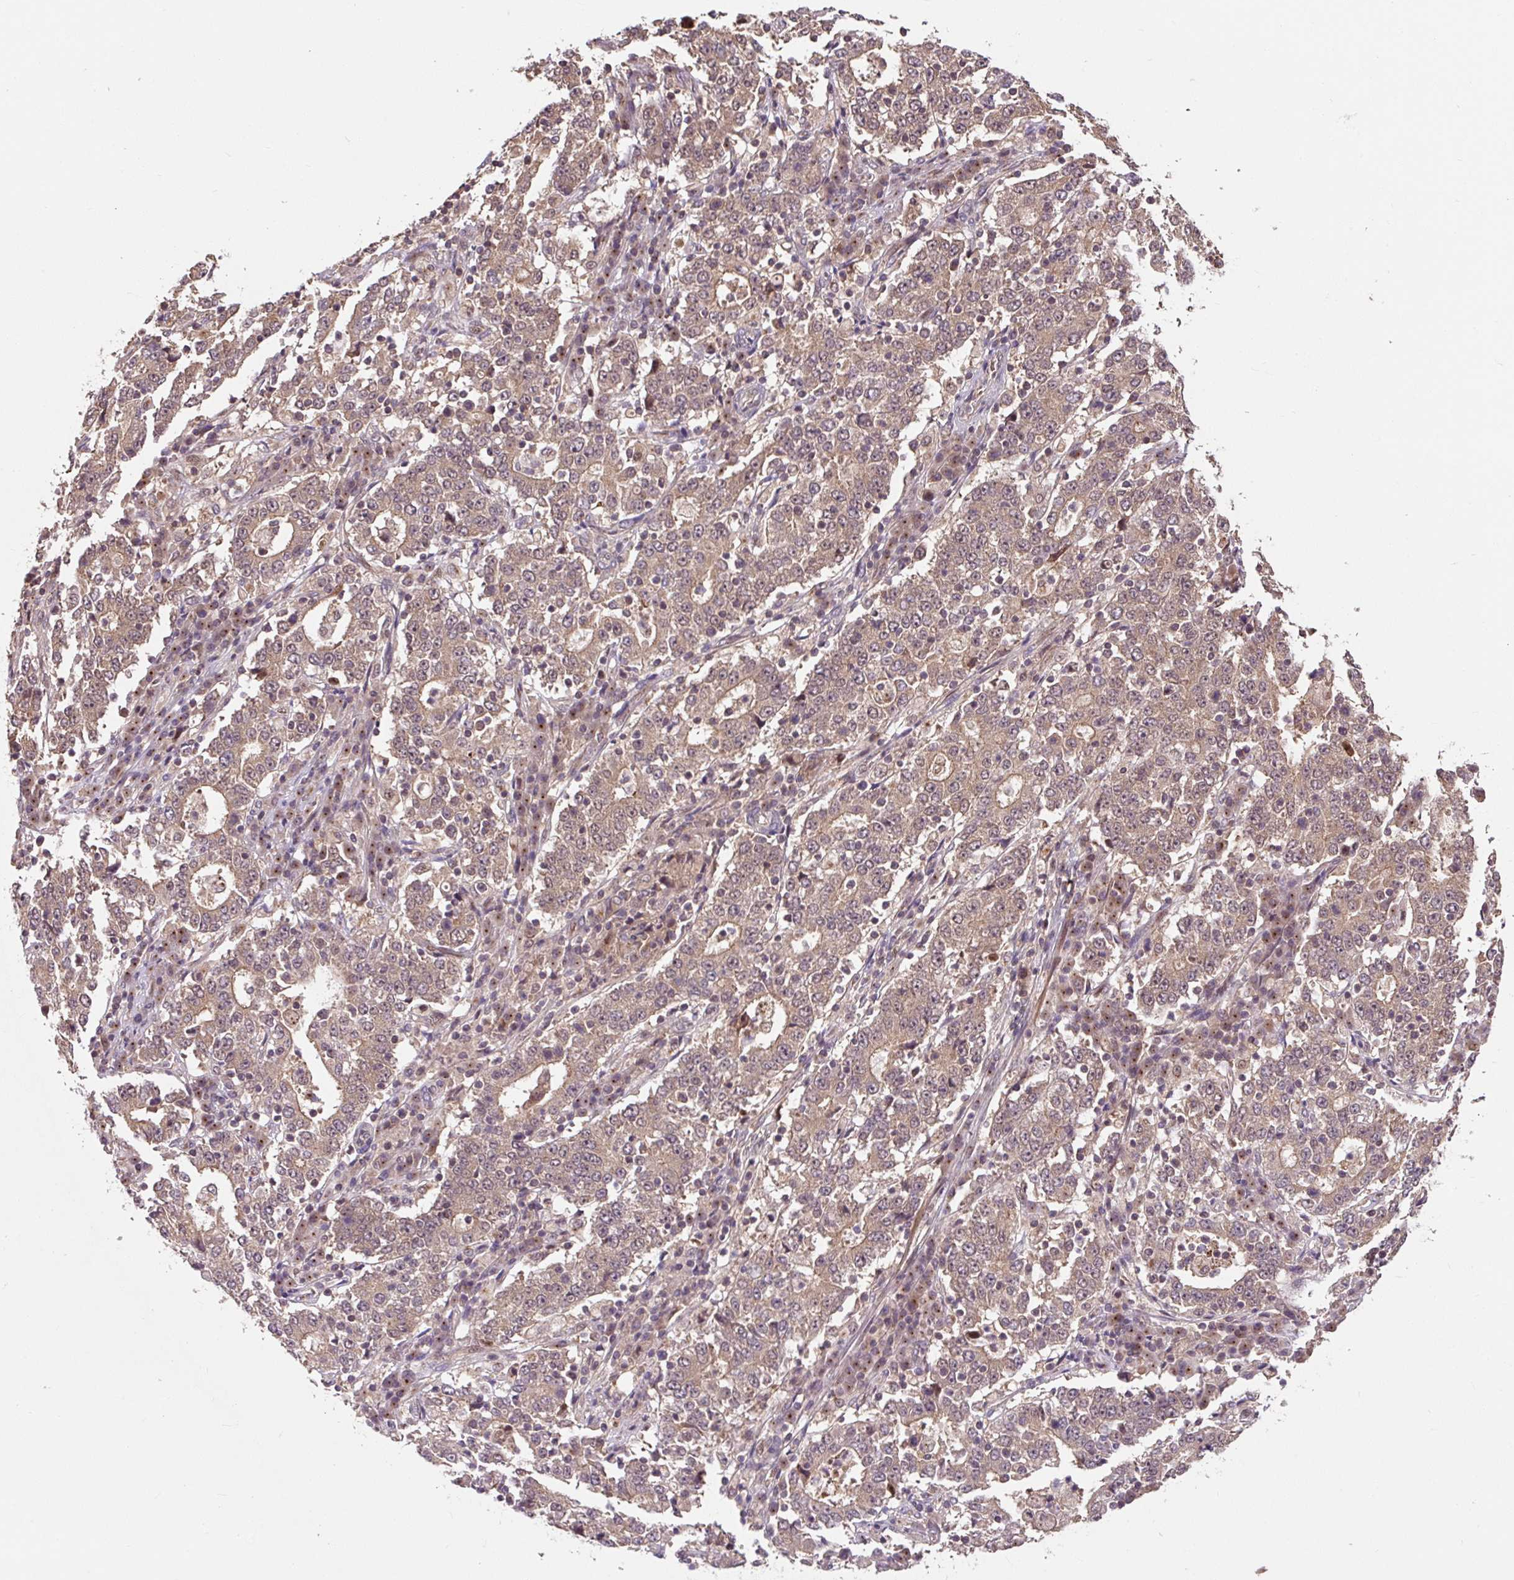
{"staining": {"intensity": "moderate", "quantity": ">75%", "location": "cytoplasmic/membranous"}, "tissue": "stomach cancer", "cell_type": "Tumor cells", "image_type": "cancer", "snomed": [{"axis": "morphology", "description": "Adenocarcinoma, NOS"}, {"axis": "topography", "description": "Stomach"}], "caption": "Protein analysis of adenocarcinoma (stomach) tissue reveals moderate cytoplasmic/membranous expression in about >75% of tumor cells. The staining was performed using DAB (3,3'-diaminobenzidine), with brown indicating positive protein expression. Nuclei are stained blue with hematoxylin.", "gene": "MMS19", "patient": {"sex": "male", "age": 59}}